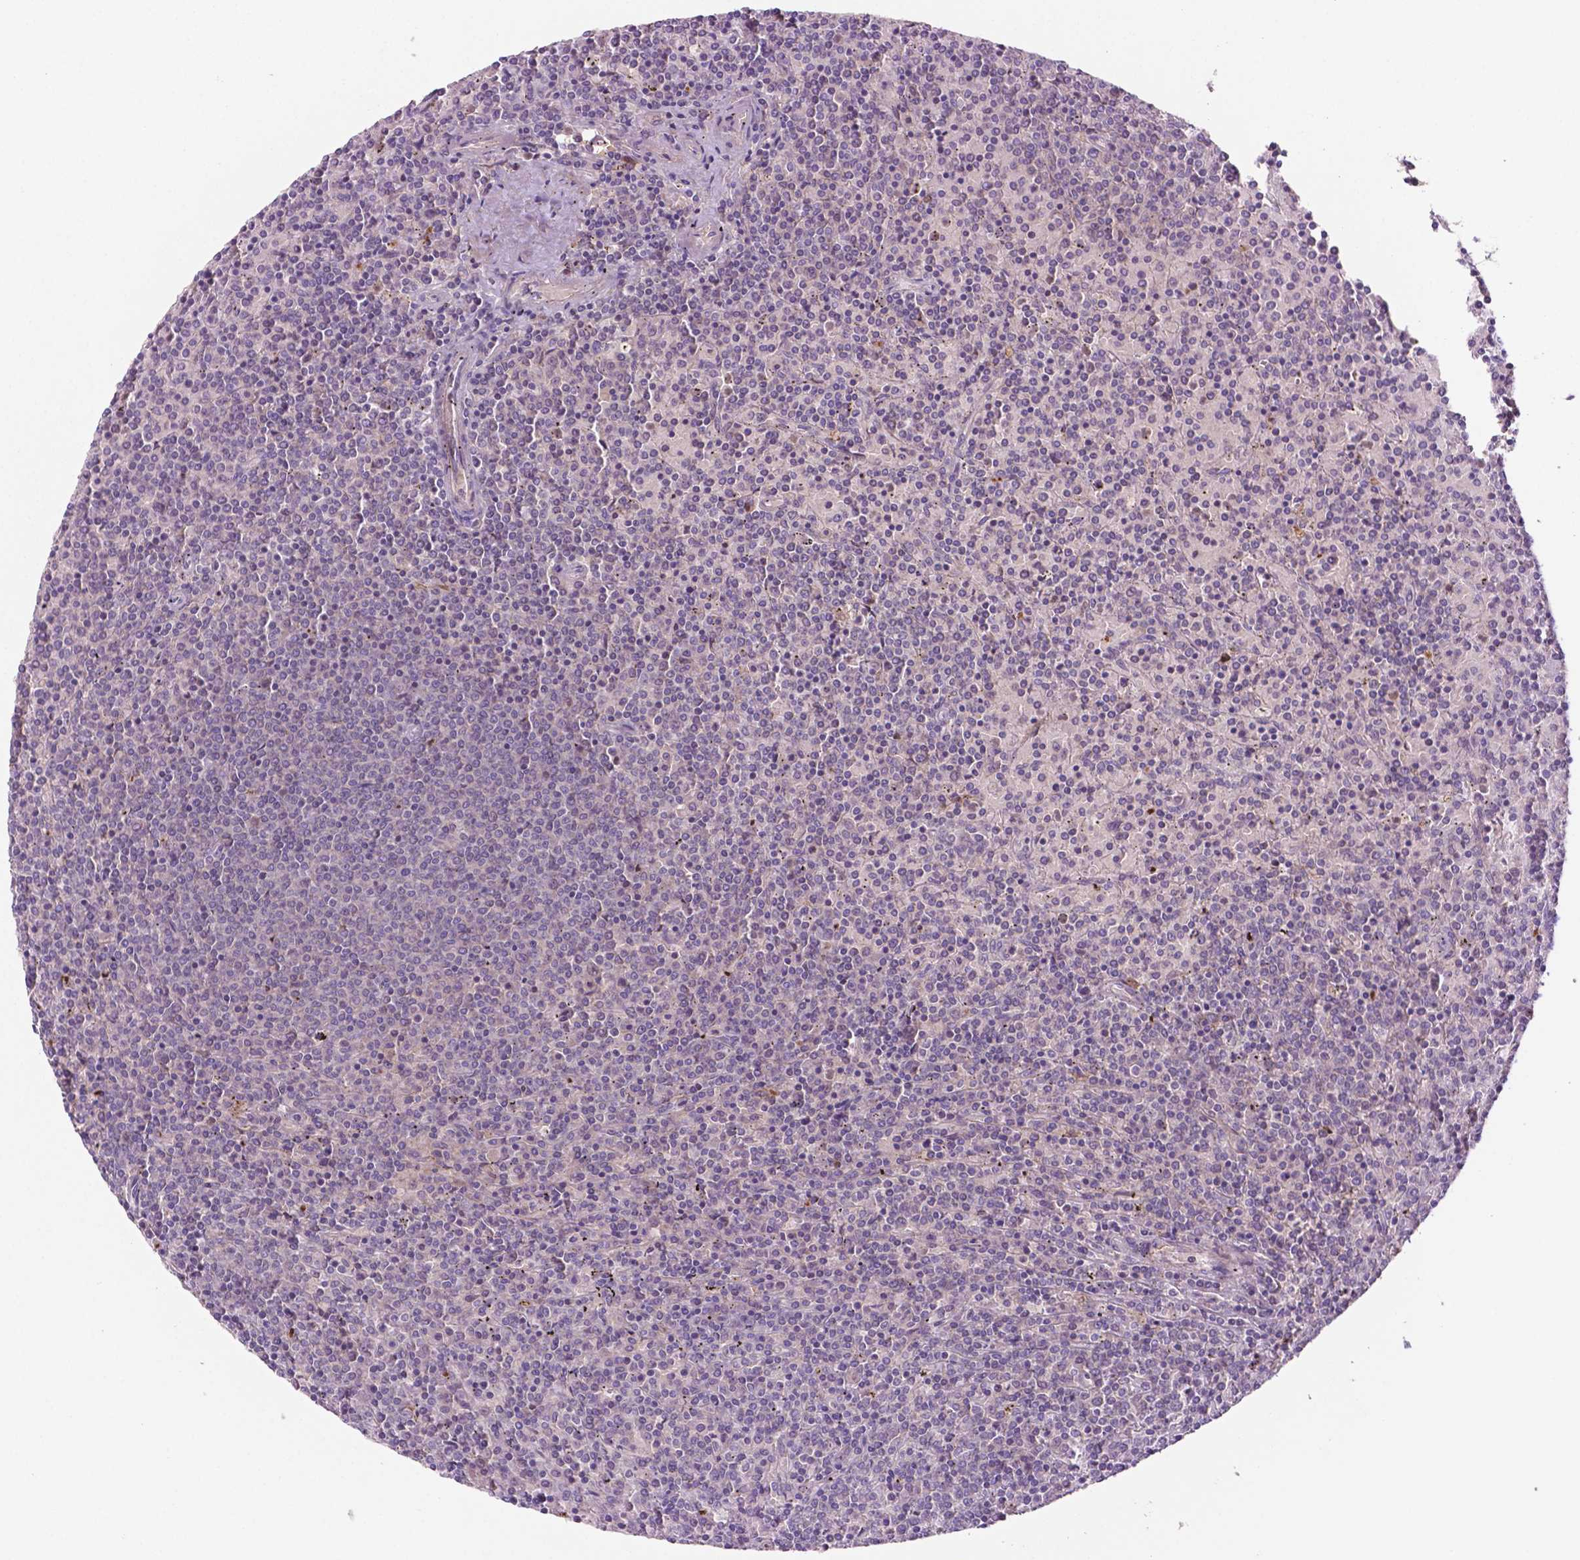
{"staining": {"intensity": "negative", "quantity": "none", "location": "none"}, "tissue": "lymphoma", "cell_type": "Tumor cells", "image_type": "cancer", "snomed": [{"axis": "morphology", "description": "Malignant lymphoma, non-Hodgkin's type, Low grade"}, {"axis": "topography", "description": "Spleen"}], "caption": "An image of lymphoma stained for a protein shows no brown staining in tumor cells.", "gene": "FBLN1", "patient": {"sex": "female", "age": 77}}